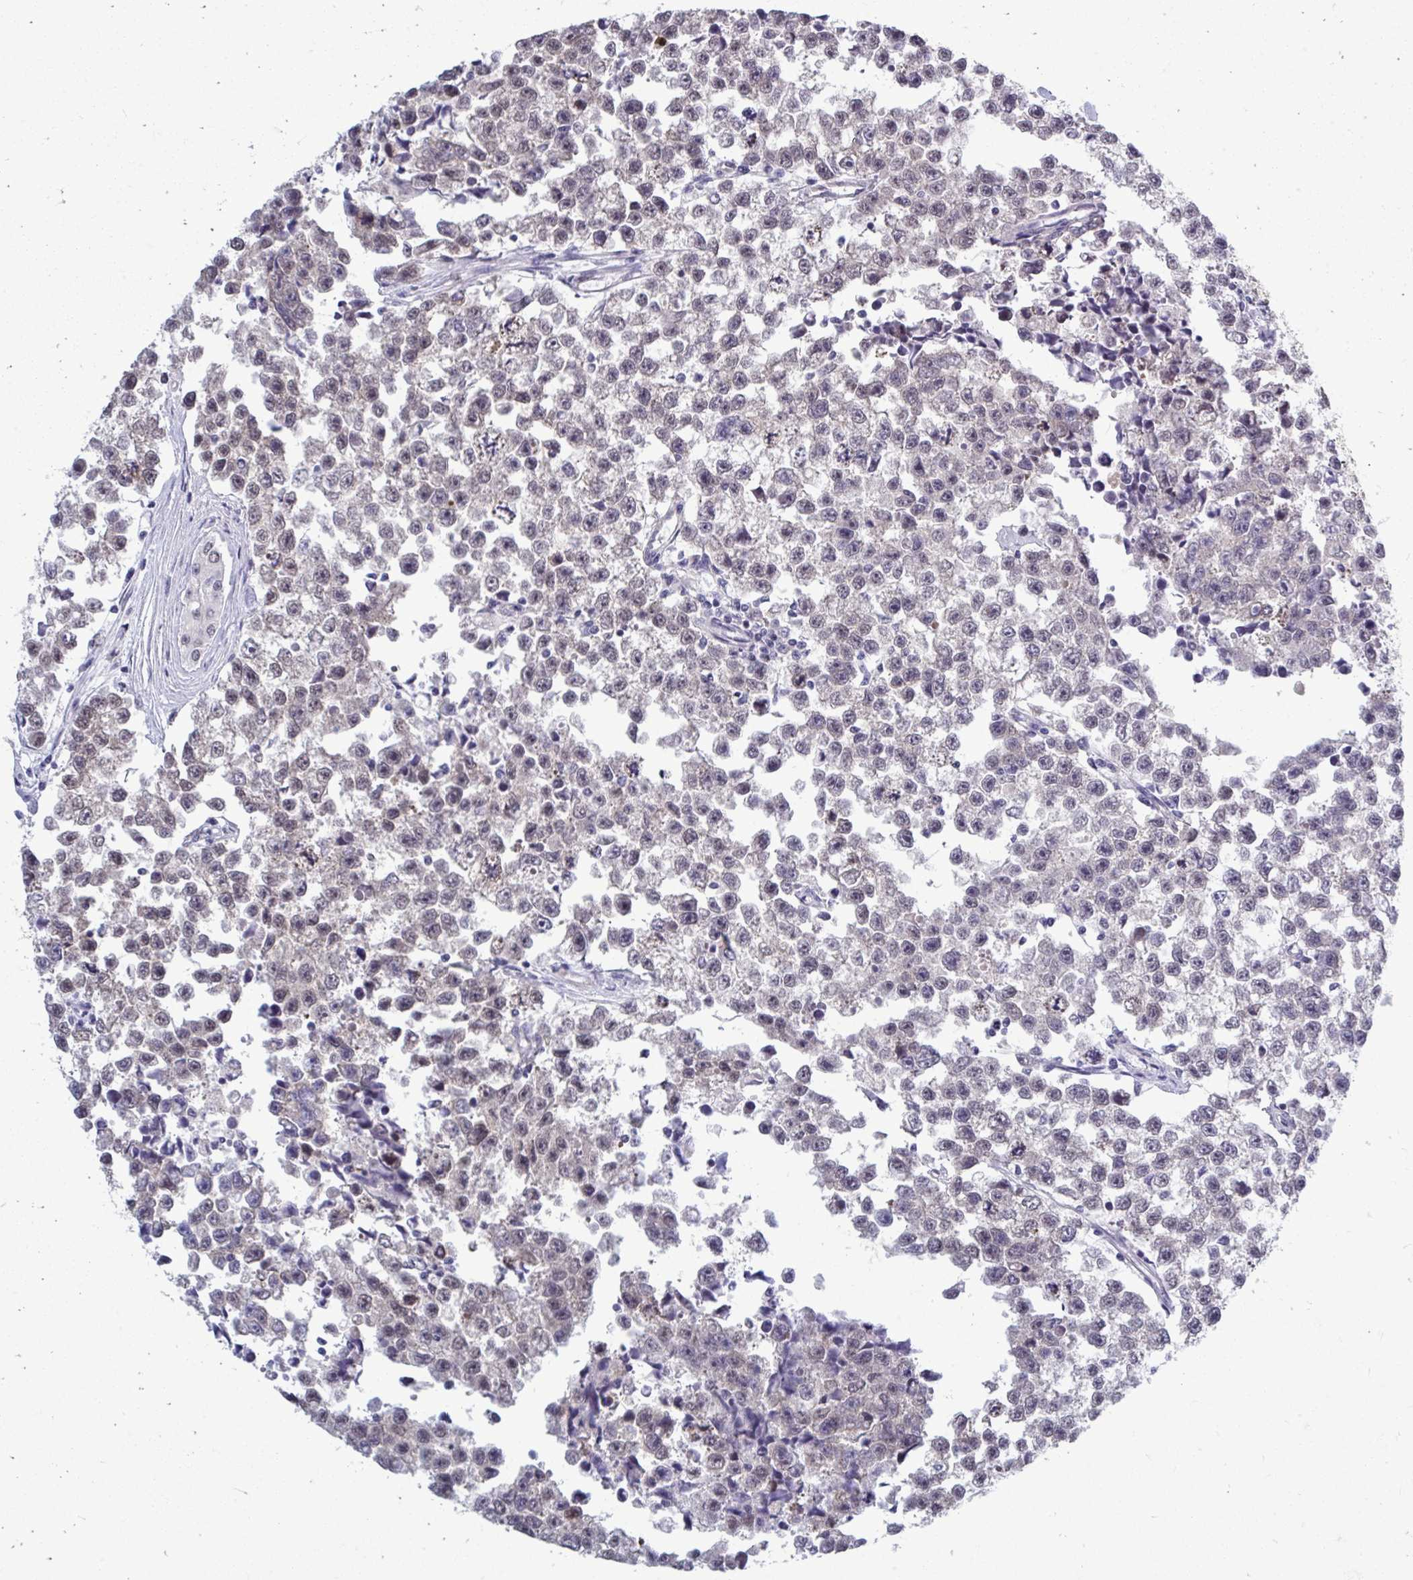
{"staining": {"intensity": "negative", "quantity": "none", "location": "none"}, "tissue": "testis cancer", "cell_type": "Tumor cells", "image_type": "cancer", "snomed": [{"axis": "morphology", "description": "Seminoma, NOS"}, {"axis": "topography", "description": "Testis"}], "caption": "Histopathology image shows no protein staining in tumor cells of testis seminoma tissue.", "gene": "SELENON", "patient": {"sex": "male", "age": 26}}